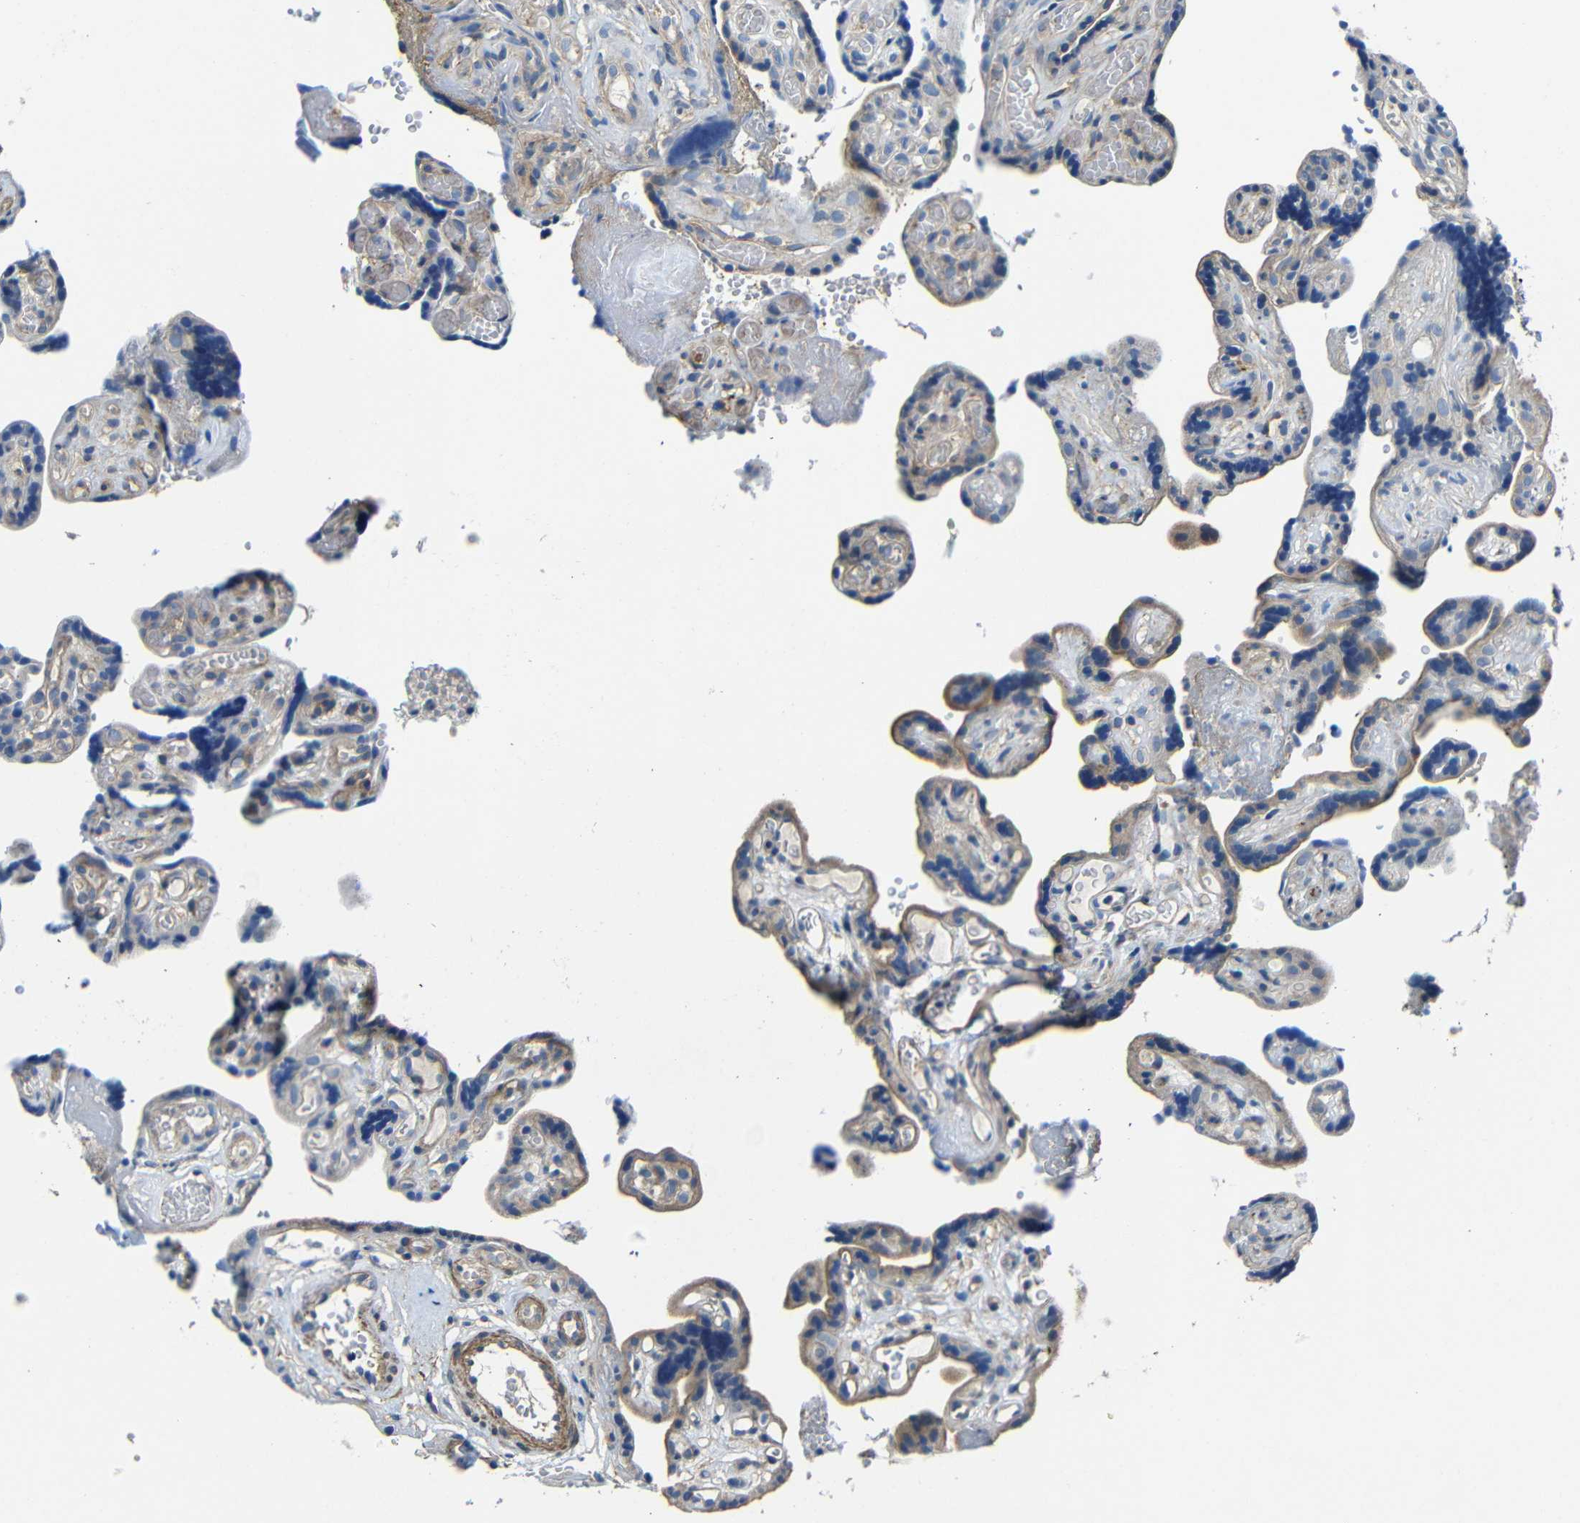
{"staining": {"intensity": "moderate", "quantity": ">75%", "location": "cytoplasmic/membranous"}, "tissue": "placenta", "cell_type": "Decidual cells", "image_type": "normal", "snomed": [{"axis": "morphology", "description": "Normal tissue, NOS"}, {"axis": "topography", "description": "Placenta"}], "caption": "Immunohistochemistry (DAB (3,3'-diaminobenzidine)) staining of unremarkable human placenta reveals moderate cytoplasmic/membranous protein positivity in approximately >75% of decidual cells. (DAB (3,3'-diaminobenzidine) IHC with brightfield microscopy, high magnification).", "gene": "GDI1", "patient": {"sex": "female", "age": 30}}